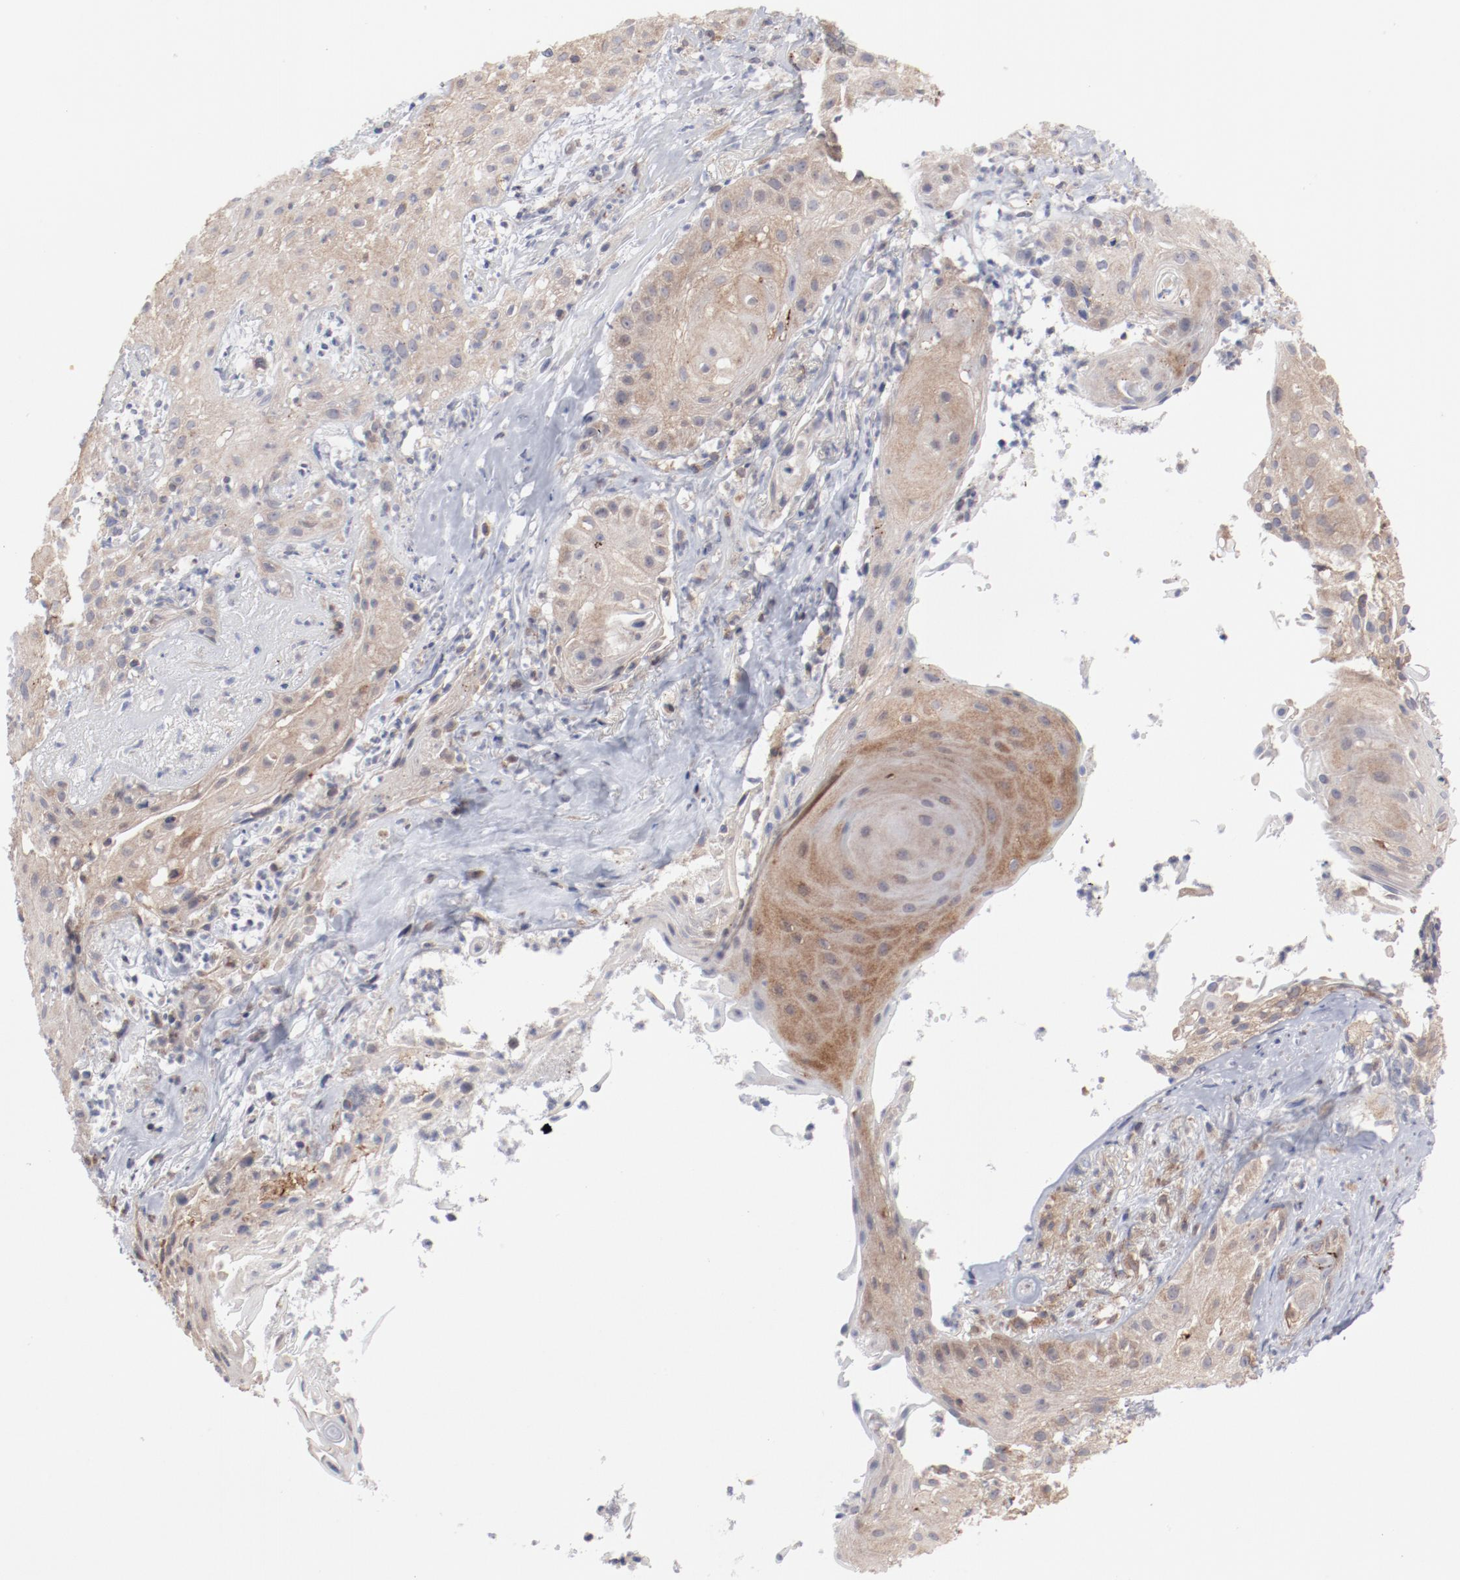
{"staining": {"intensity": "weak", "quantity": ">75%", "location": "cytoplasmic/membranous"}, "tissue": "skin cancer", "cell_type": "Tumor cells", "image_type": "cancer", "snomed": [{"axis": "morphology", "description": "Squamous cell carcinoma, NOS"}, {"axis": "topography", "description": "Skin"}], "caption": "IHC staining of skin cancer, which exhibits low levels of weak cytoplasmic/membranous staining in about >75% of tumor cells indicating weak cytoplasmic/membranous protein staining. The staining was performed using DAB (3,3'-diaminobenzidine) (brown) for protein detection and nuclei were counterstained in hematoxylin (blue).", "gene": "PPFIBP2", "patient": {"sex": "male", "age": 65}}